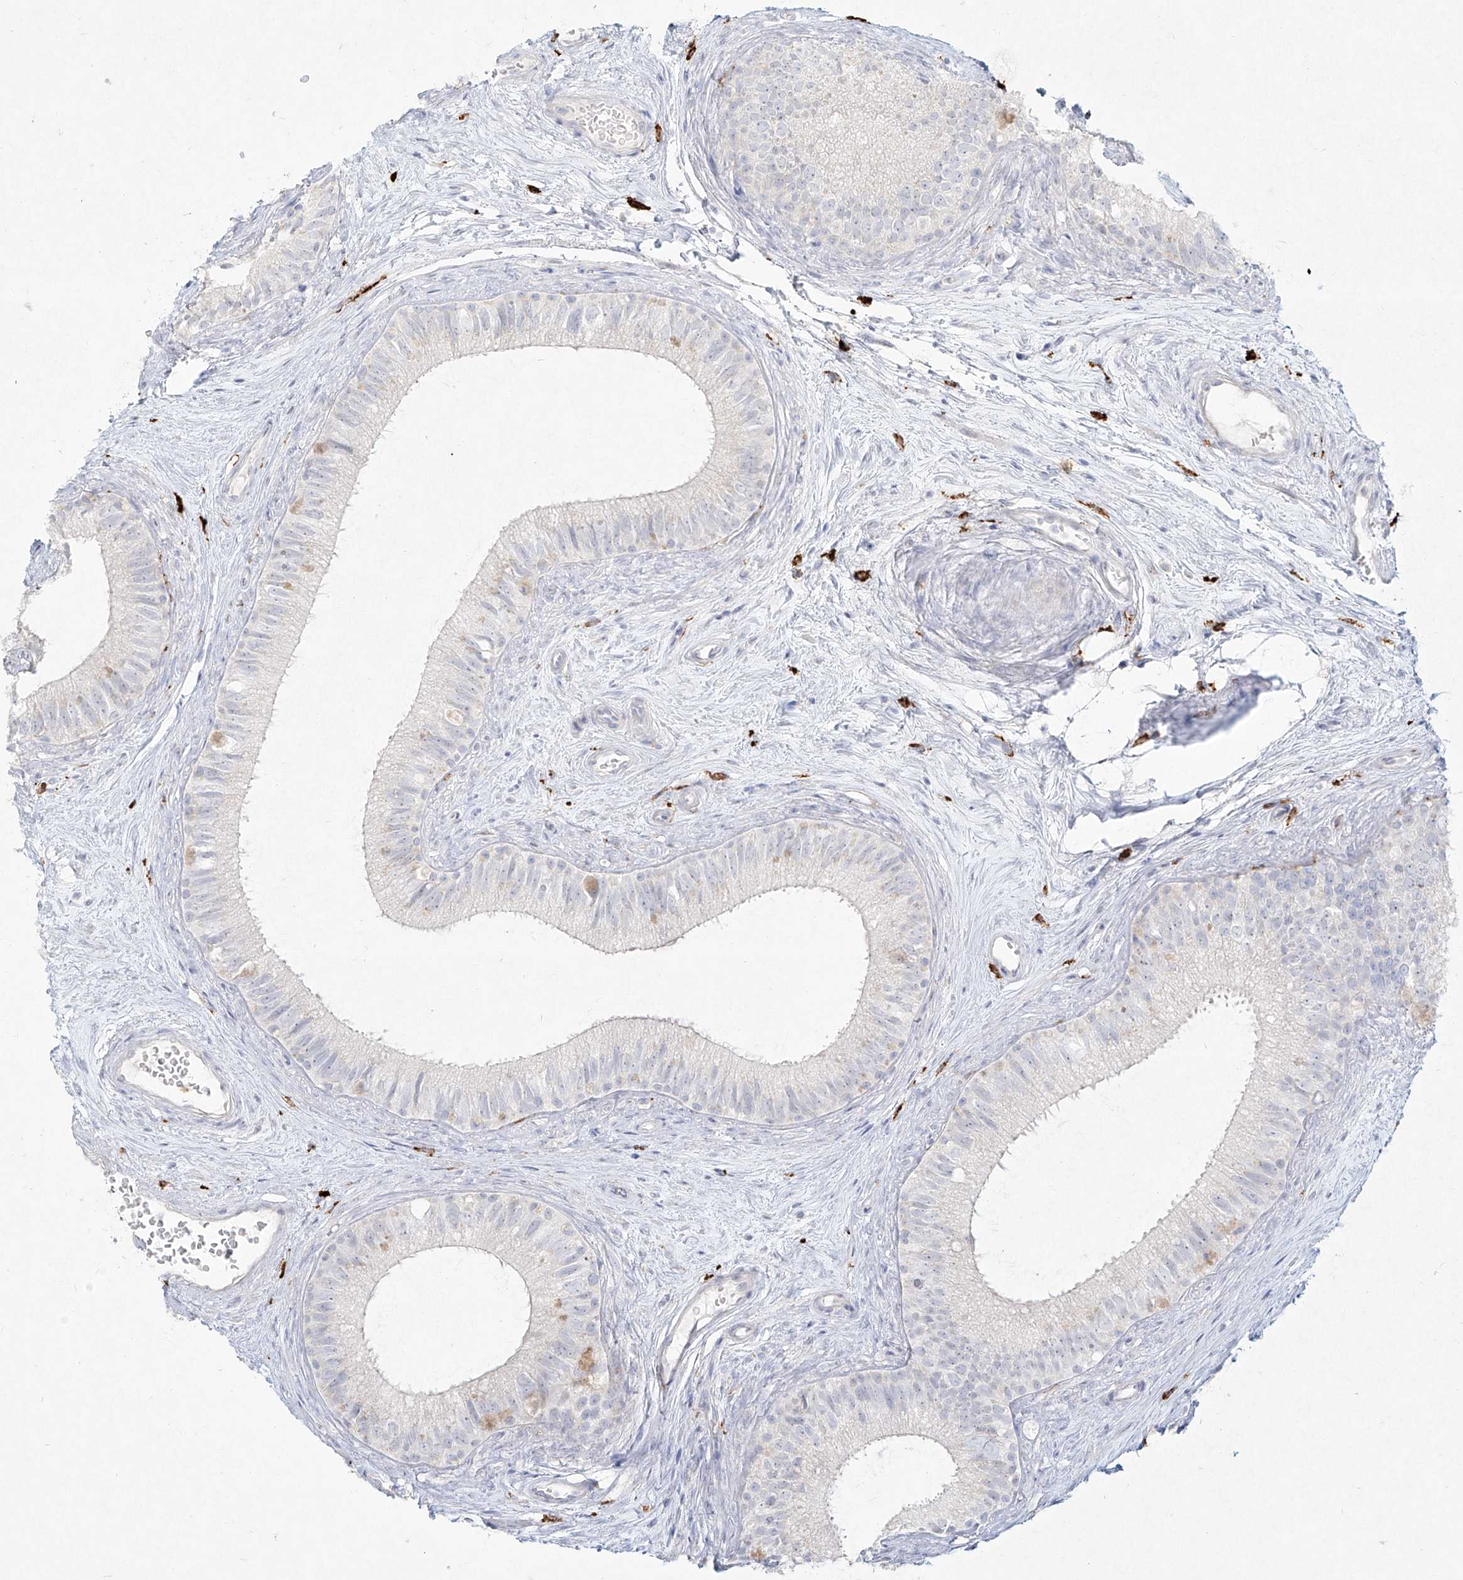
{"staining": {"intensity": "negative", "quantity": "none", "location": "none"}, "tissue": "epididymis", "cell_type": "Glandular cells", "image_type": "normal", "snomed": [{"axis": "morphology", "description": "Normal tissue, NOS"}, {"axis": "topography", "description": "Epididymis"}], "caption": "A high-resolution photomicrograph shows immunohistochemistry (IHC) staining of benign epididymis, which exhibits no significant positivity in glandular cells.", "gene": "CD209", "patient": {"sex": "male", "age": 71}}